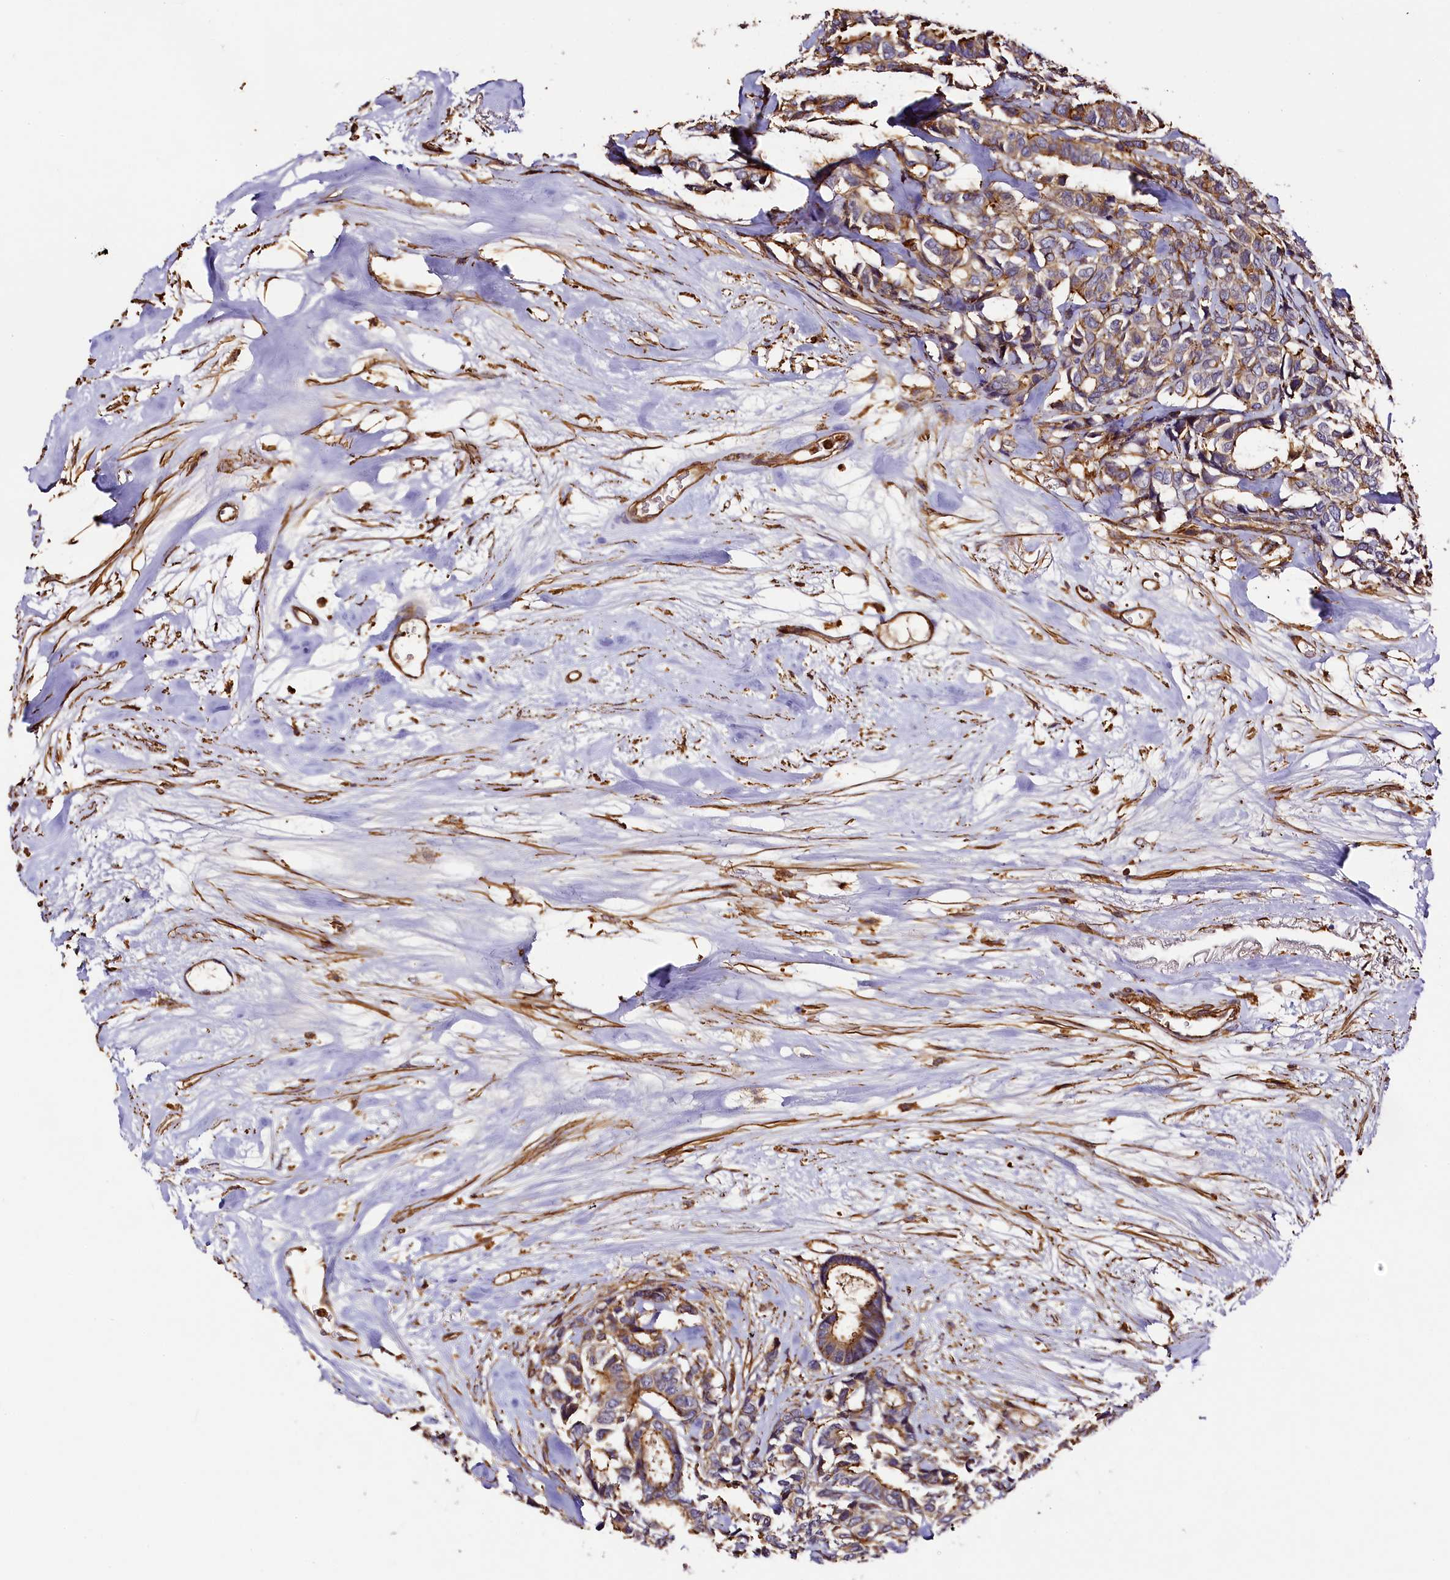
{"staining": {"intensity": "moderate", "quantity": ">75%", "location": "cytoplasmic/membranous"}, "tissue": "breast cancer", "cell_type": "Tumor cells", "image_type": "cancer", "snomed": [{"axis": "morphology", "description": "Duct carcinoma"}, {"axis": "topography", "description": "Breast"}], "caption": "Immunohistochemical staining of intraductal carcinoma (breast) displays medium levels of moderate cytoplasmic/membranous staining in approximately >75% of tumor cells. The protein of interest is shown in brown color, while the nuclei are stained blue.", "gene": "RAPSN", "patient": {"sex": "female", "age": 87}}